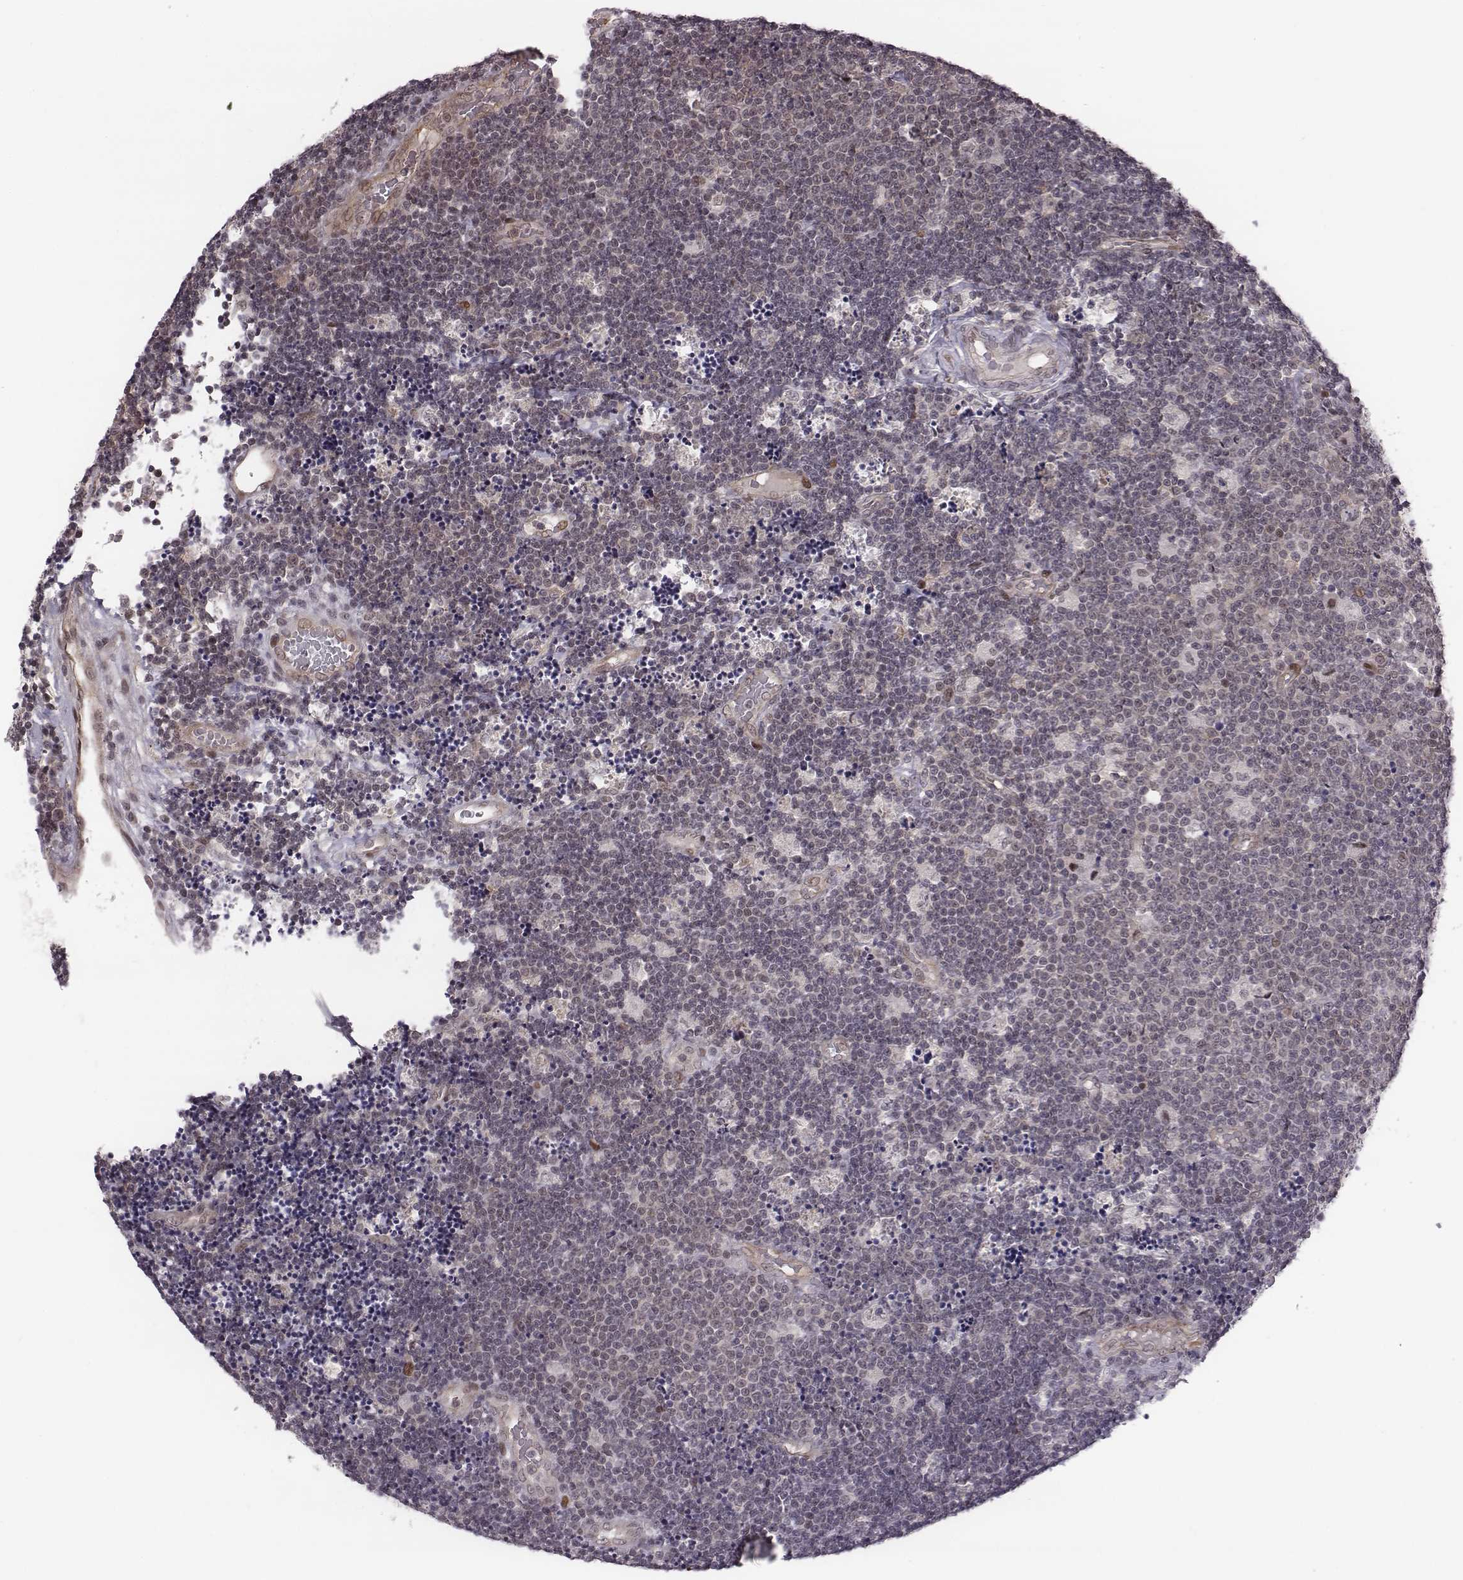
{"staining": {"intensity": "negative", "quantity": "none", "location": "none"}, "tissue": "lymphoma", "cell_type": "Tumor cells", "image_type": "cancer", "snomed": [{"axis": "morphology", "description": "Malignant lymphoma, non-Hodgkin's type, Low grade"}, {"axis": "topography", "description": "Brain"}], "caption": "High power microscopy micrograph of an immunohistochemistry (IHC) histopathology image of lymphoma, revealing no significant staining in tumor cells. (Stains: DAB immunohistochemistry (IHC) with hematoxylin counter stain, Microscopy: brightfield microscopy at high magnification).", "gene": "RPL3", "patient": {"sex": "female", "age": 66}}